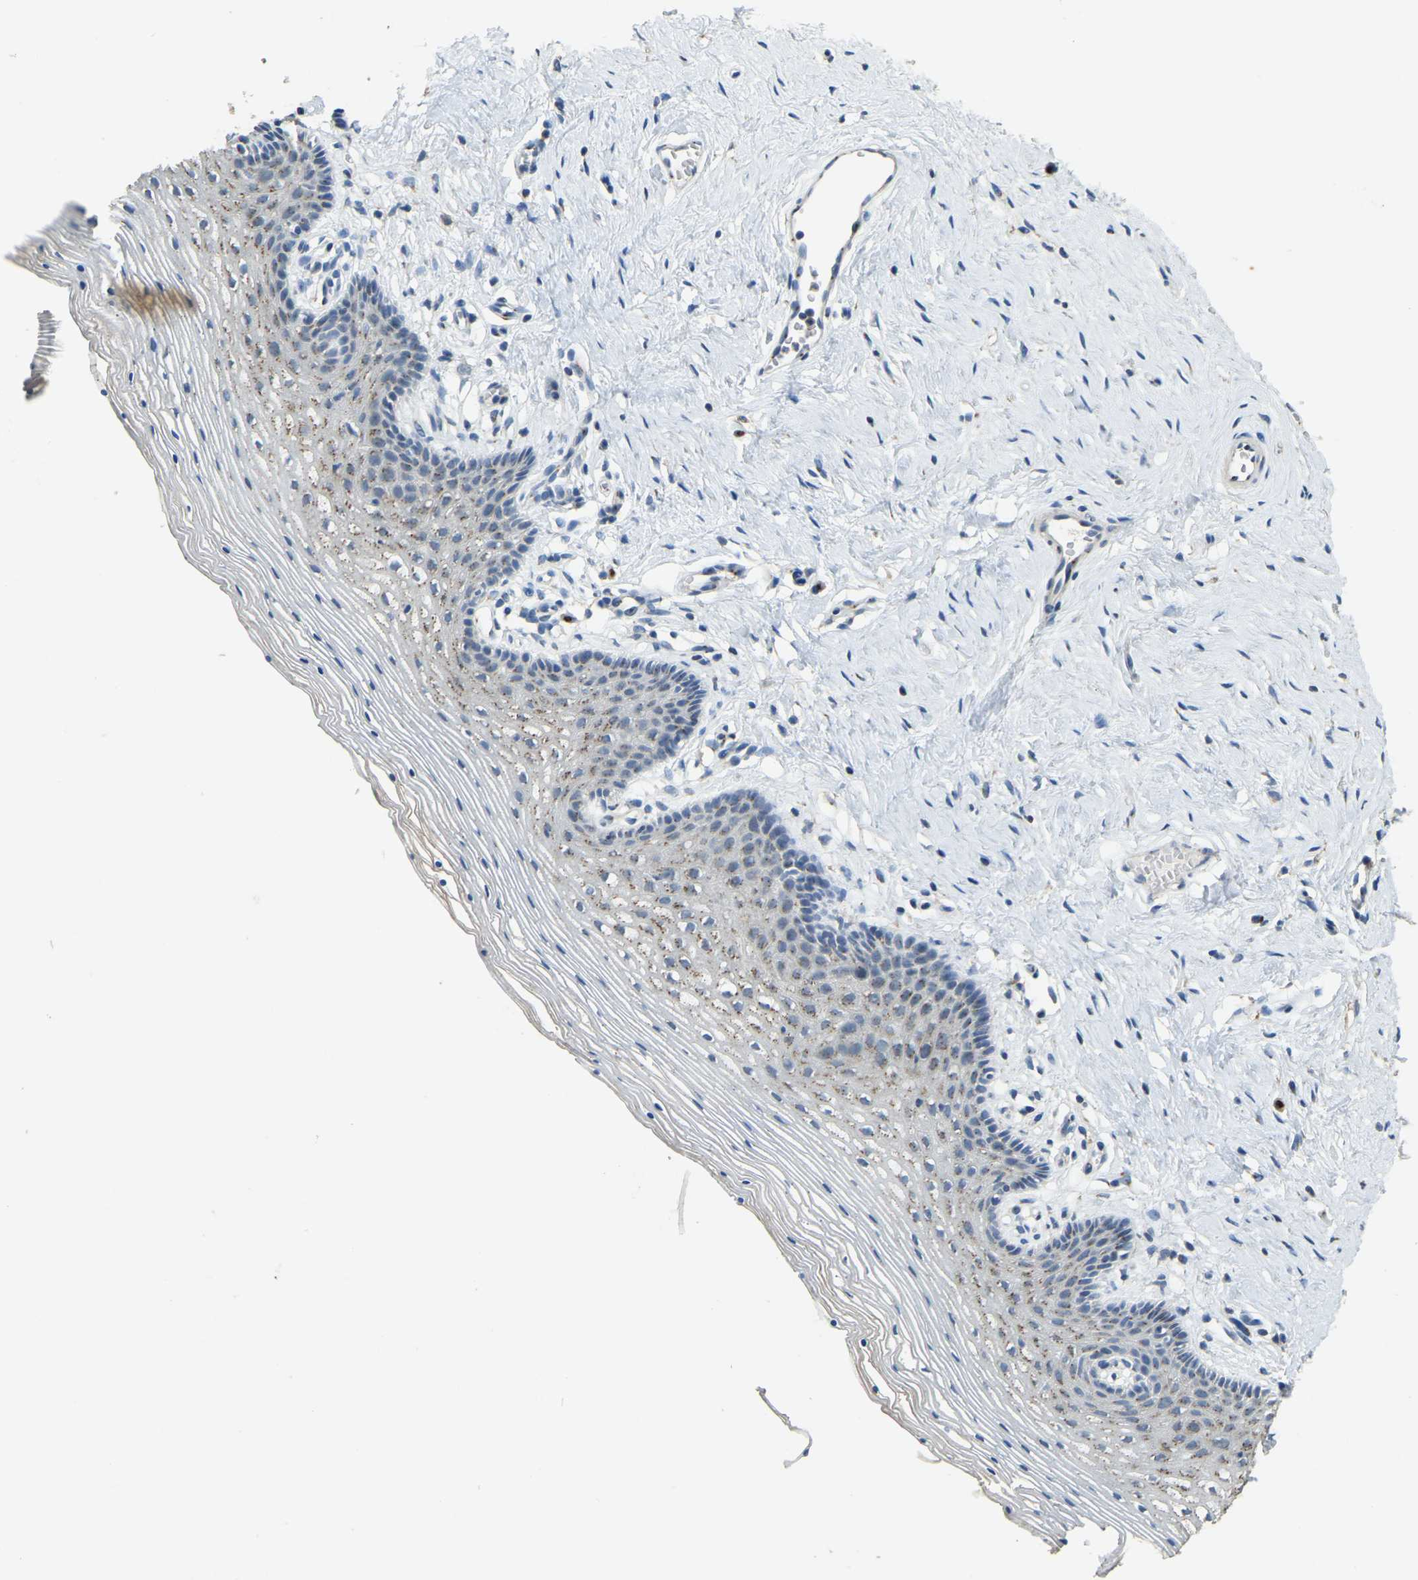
{"staining": {"intensity": "weak", "quantity": "25%-75%", "location": "cytoplasmic/membranous"}, "tissue": "vagina", "cell_type": "Squamous epithelial cells", "image_type": "normal", "snomed": [{"axis": "morphology", "description": "Normal tissue, NOS"}, {"axis": "topography", "description": "Vagina"}], "caption": "DAB (3,3'-diaminobenzidine) immunohistochemical staining of normal human vagina demonstrates weak cytoplasmic/membranous protein staining in about 25%-75% of squamous epithelial cells. The protein of interest is stained brown, and the nuclei are stained in blue (DAB IHC with brightfield microscopy, high magnification).", "gene": "FAM174A", "patient": {"sex": "female", "age": 32}}